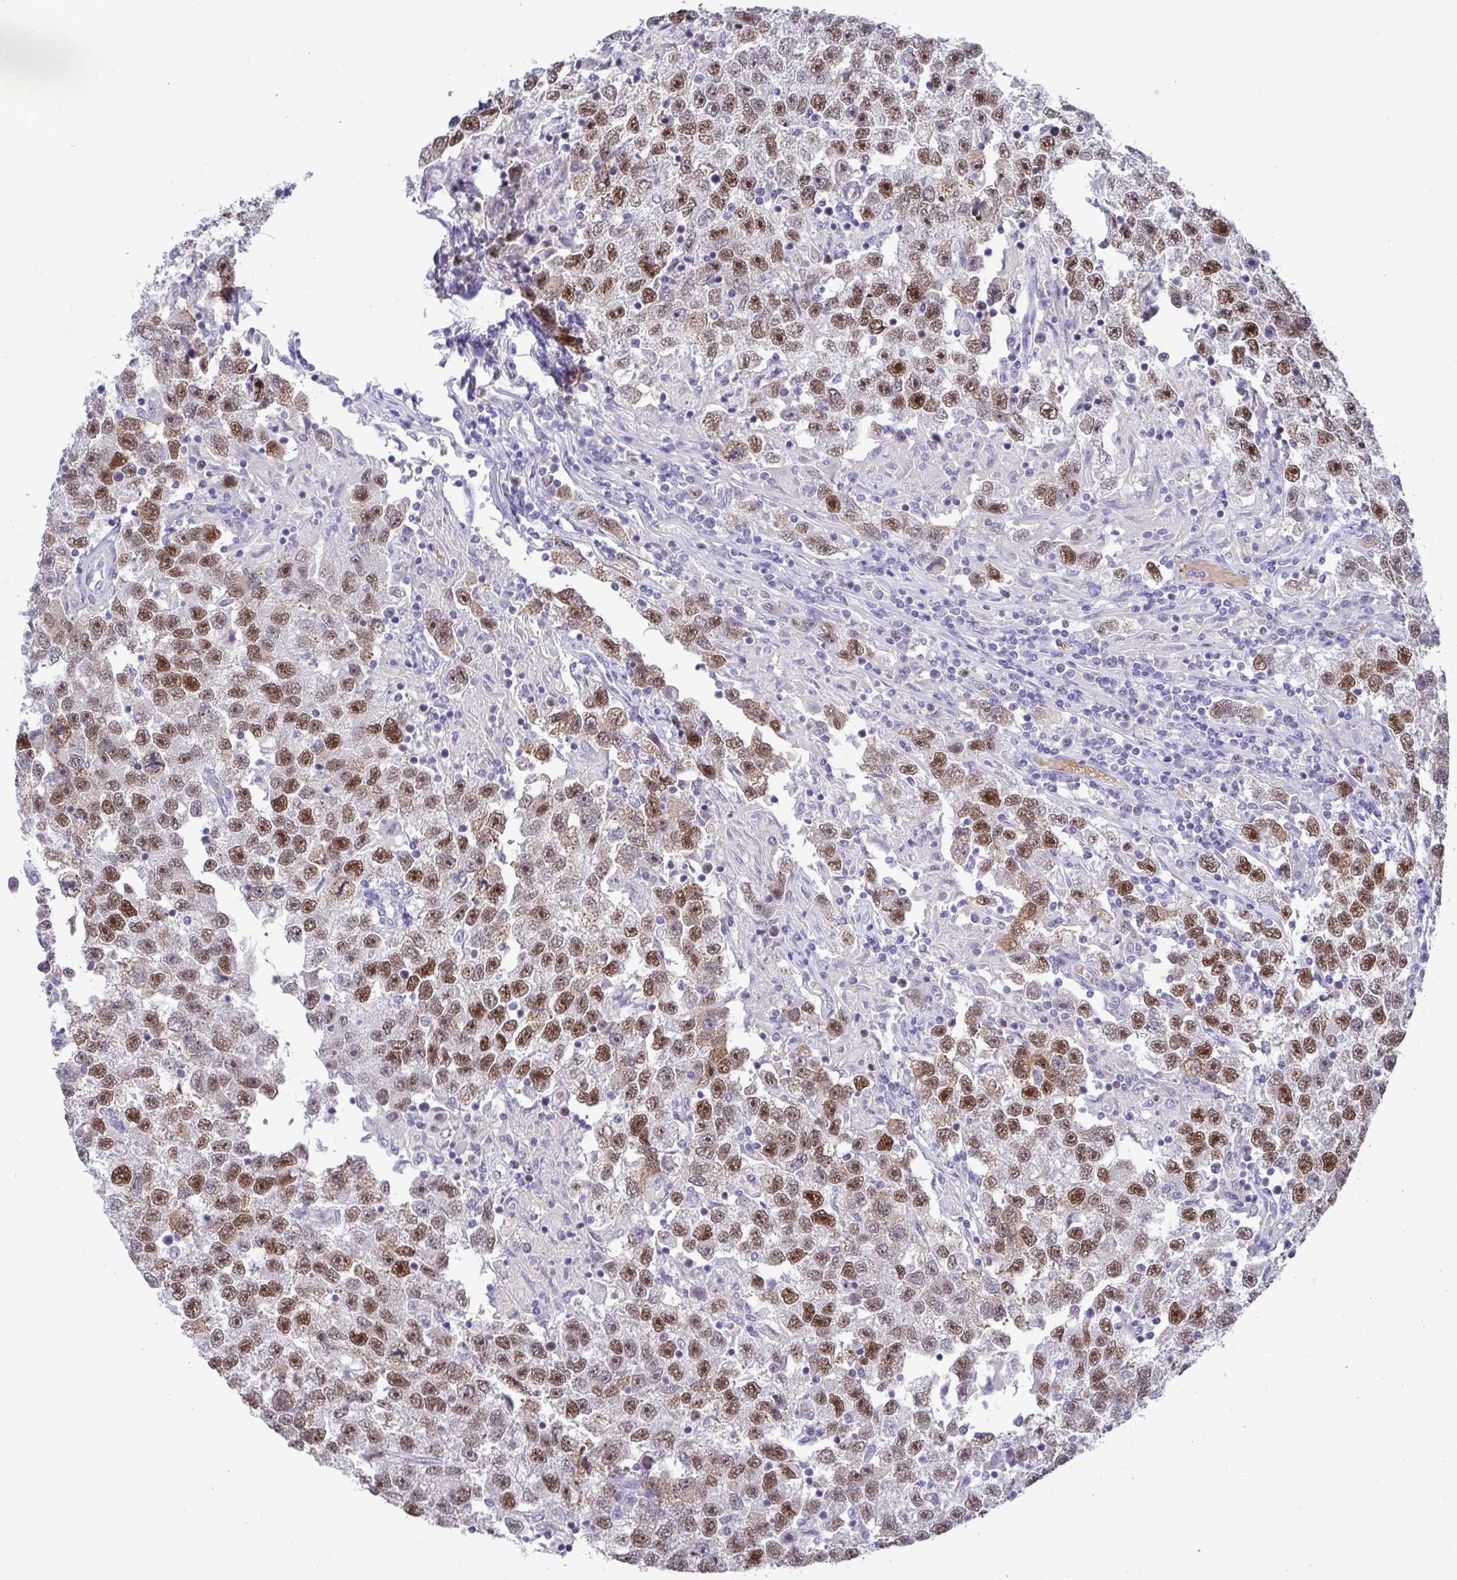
{"staining": {"intensity": "moderate", "quantity": ">75%", "location": "nuclear"}, "tissue": "testis cancer", "cell_type": "Tumor cells", "image_type": "cancer", "snomed": [{"axis": "morphology", "description": "Seminoma, NOS"}, {"axis": "topography", "description": "Testis"}], "caption": "Testis cancer (seminoma) stained with DAB (3,3'-diaminobenzidine) immunohistochemistry (IHC) demonstrates medium levels of moderate nuclear expression in approximately >75% of tumor cells.", "gene": "TIPIN", "patient": {"sex": "male", "age": 26}}